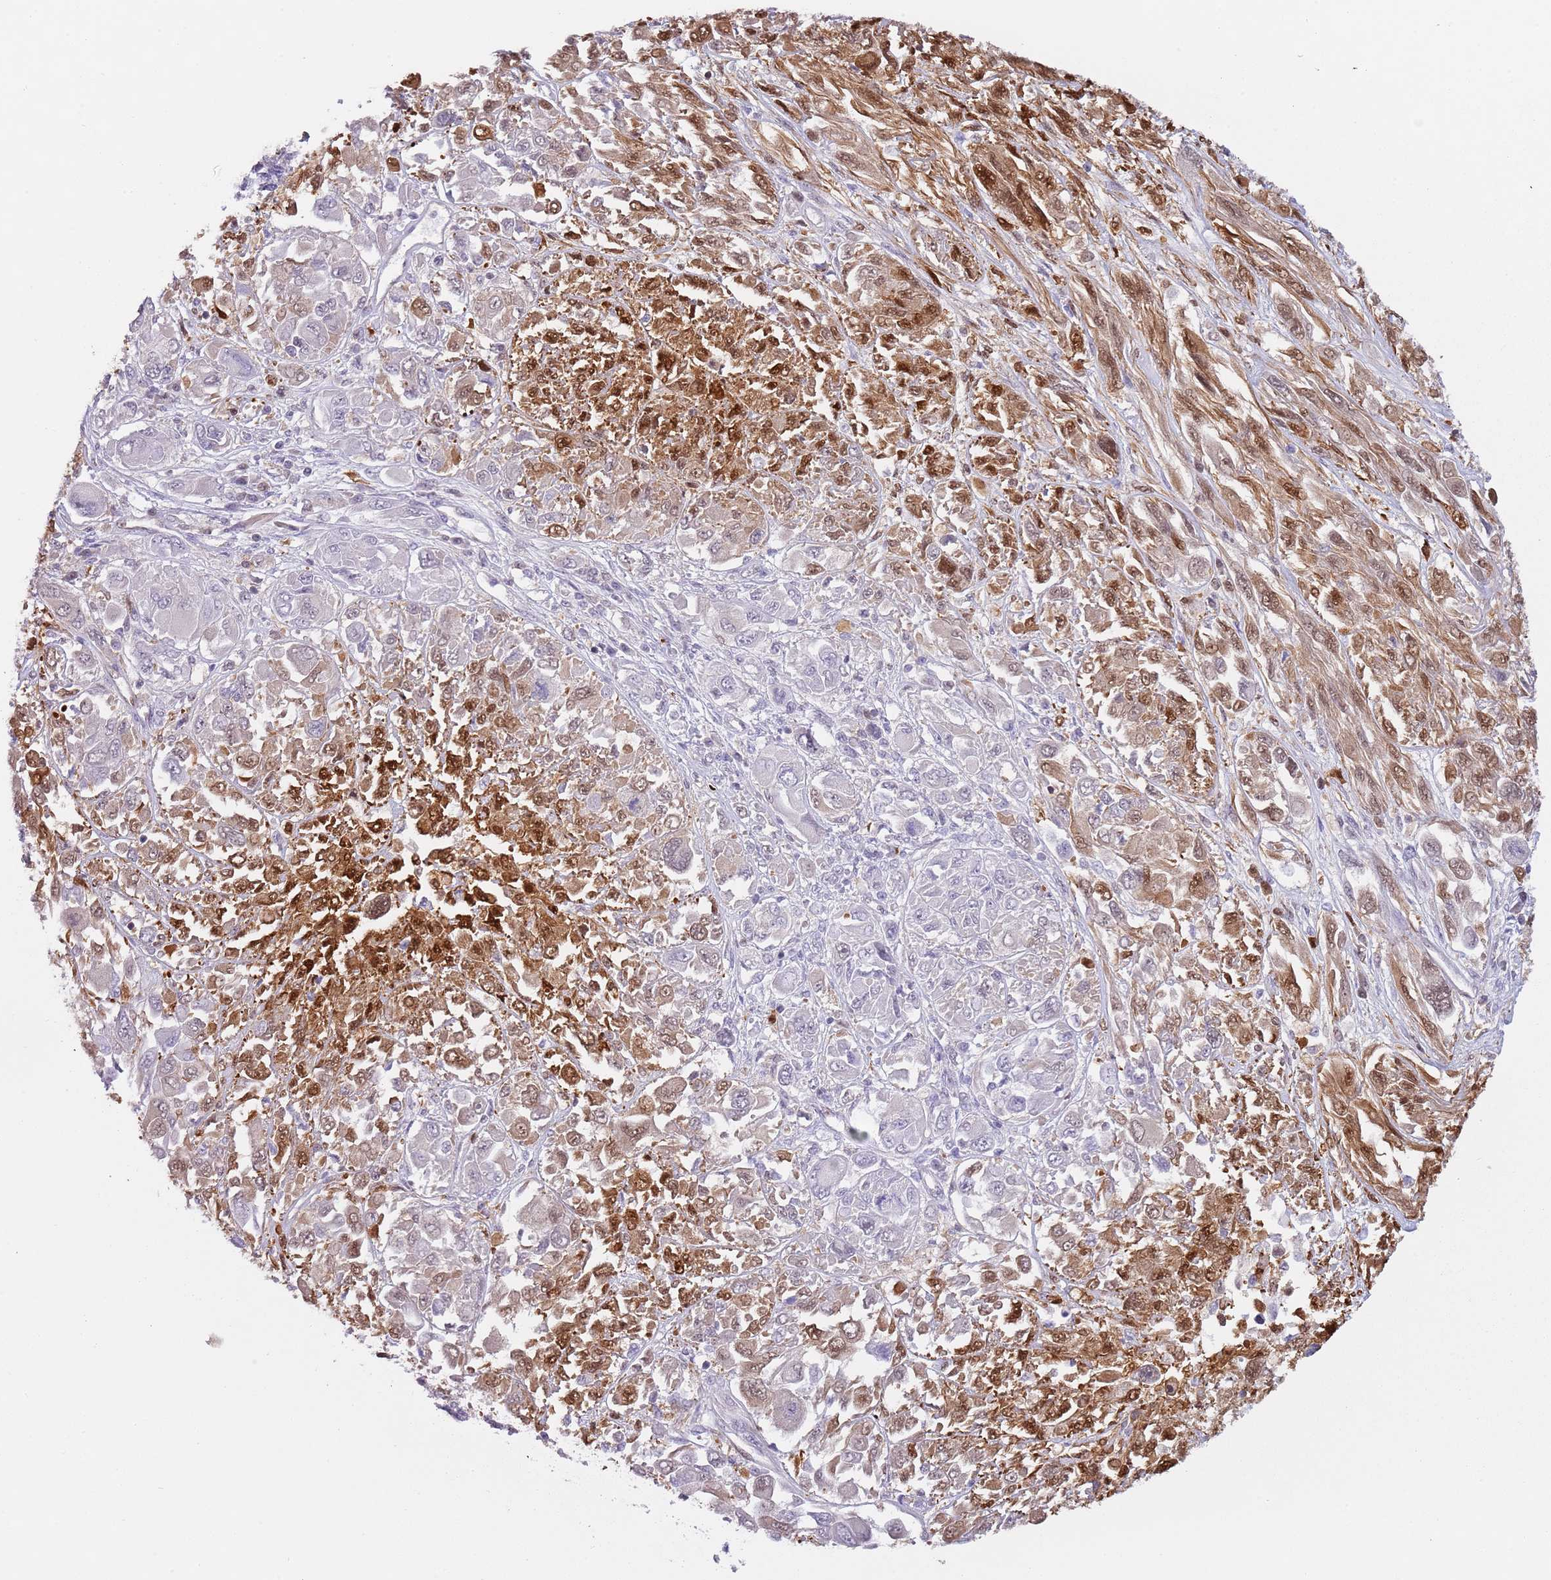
{"staining": {"intensity": "moderate", "quantity": "25%-75%", "location": "cytoplasmic/membranous,nuclear"}, "tissue": "melanoma", "cell_type": "Tumor cells", "image_type": "cancer", "snomed": [{"axis": "morphology", "description": "Malignant melanoma, NOS"}, {"axis": "topography", "description": "Skin"}], "caption": "A brown stain labels moderate cytoplasmic/membranous and nuclear staining of a protein in malignant melanoma tumor cells. (IHC, brightfield microscopy, high magnification).", "gene": "NBPF6", "patient": {"sex": "female", "age": 91}}